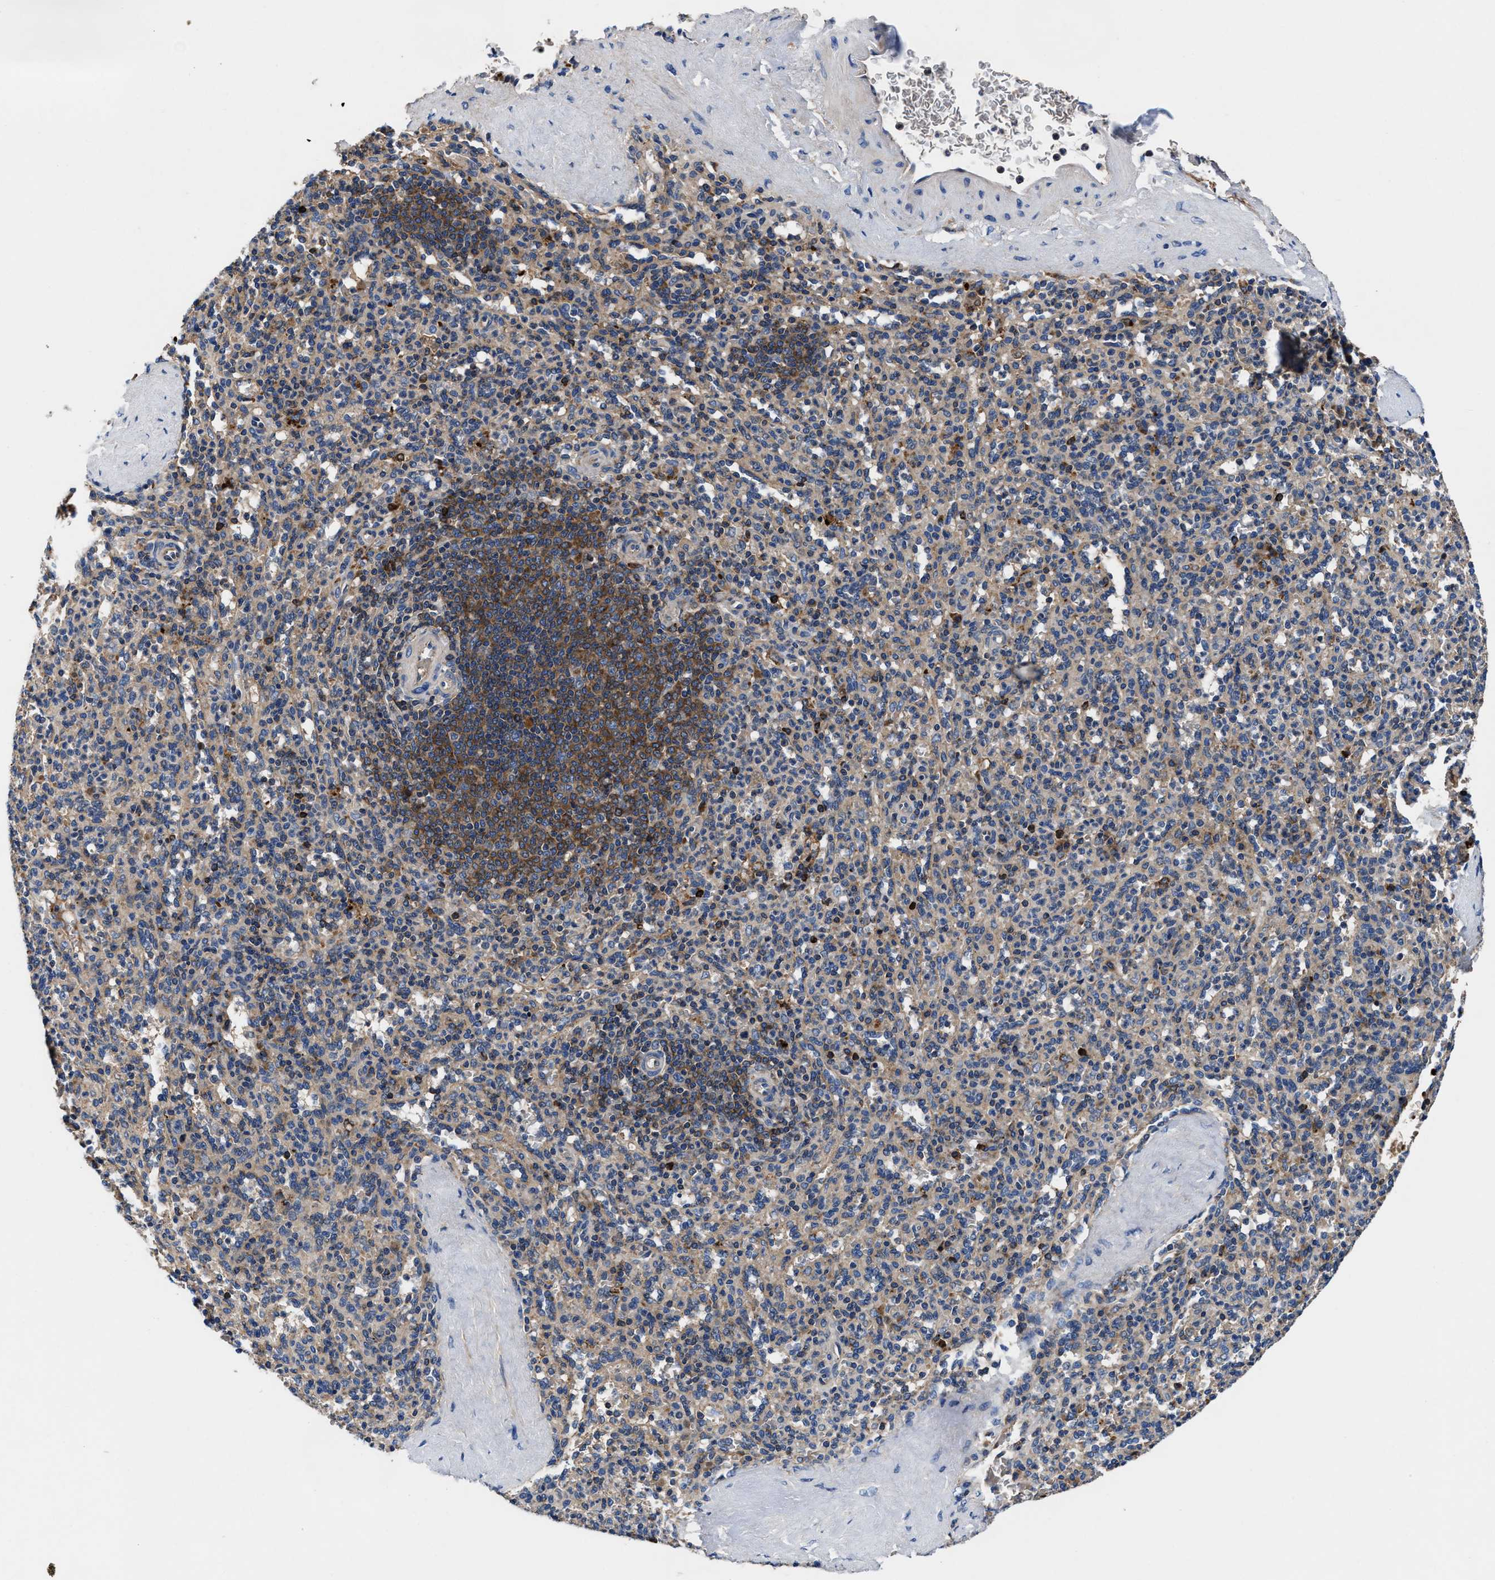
{"staining": {"intensity": "strong", "quantity": "25%-75%", "location": "cytoplasmic/membranous"}, "tissue": "spleen", "cell_type": "Cells in red pulp", "image_type": "normal", "snomed": [{"axis": "morphology", "description": "Normal tissue, NOS"}, {"axis": "topography", "description": "Spleen"}], "caption": "Normal spleen reveals strong cytoplasmic/membranous positivity in approximately 25%-75% of cells in red pulp, visualized by immunohistochemistry. (Stains: DAB (3,3'-diaminobenzidine) in brown, nuclei in blue, Microscopy: brightfield microscopy at high magnification).", "gene": "PHLPP1", "patient": {"sex": "male", "age": 36}}